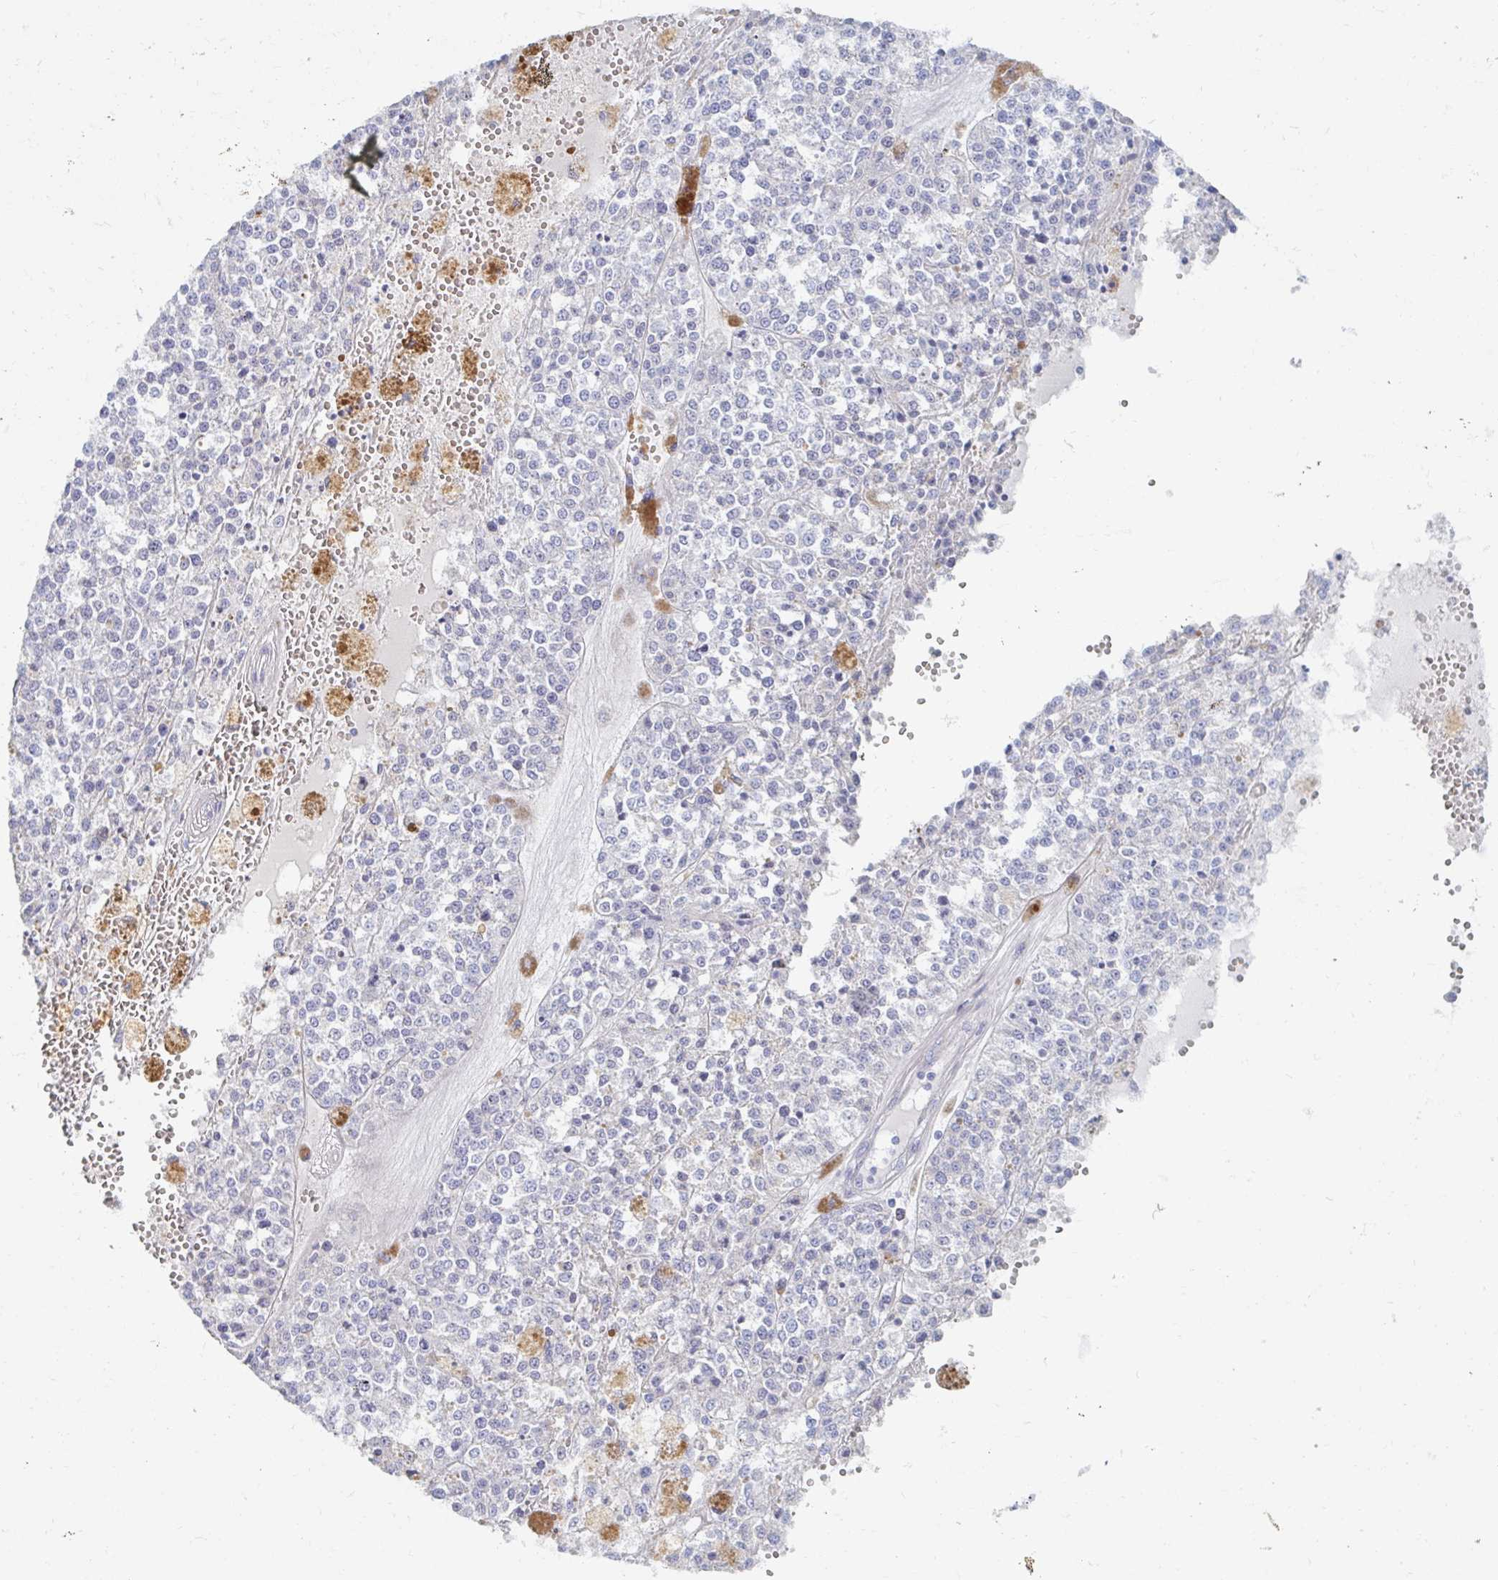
{"staining": {"intensity": "negative", "quantity": "none", "location": "none"}, "tissue": "melanoma", "cell_type": "Tumor cells", "image_type": "cancer", "snomed": [{"axis": "morphology", "description": "Malignant melanoma, Metastatic site"}, {"axis": "topography", "description": "Lymph node"}], "caption": "Histopathology image shows no protein positivity in tumor cells of melanoma tissue.", "gene": "MYLK2", "patient": {"sex": "female", "age": 64}}